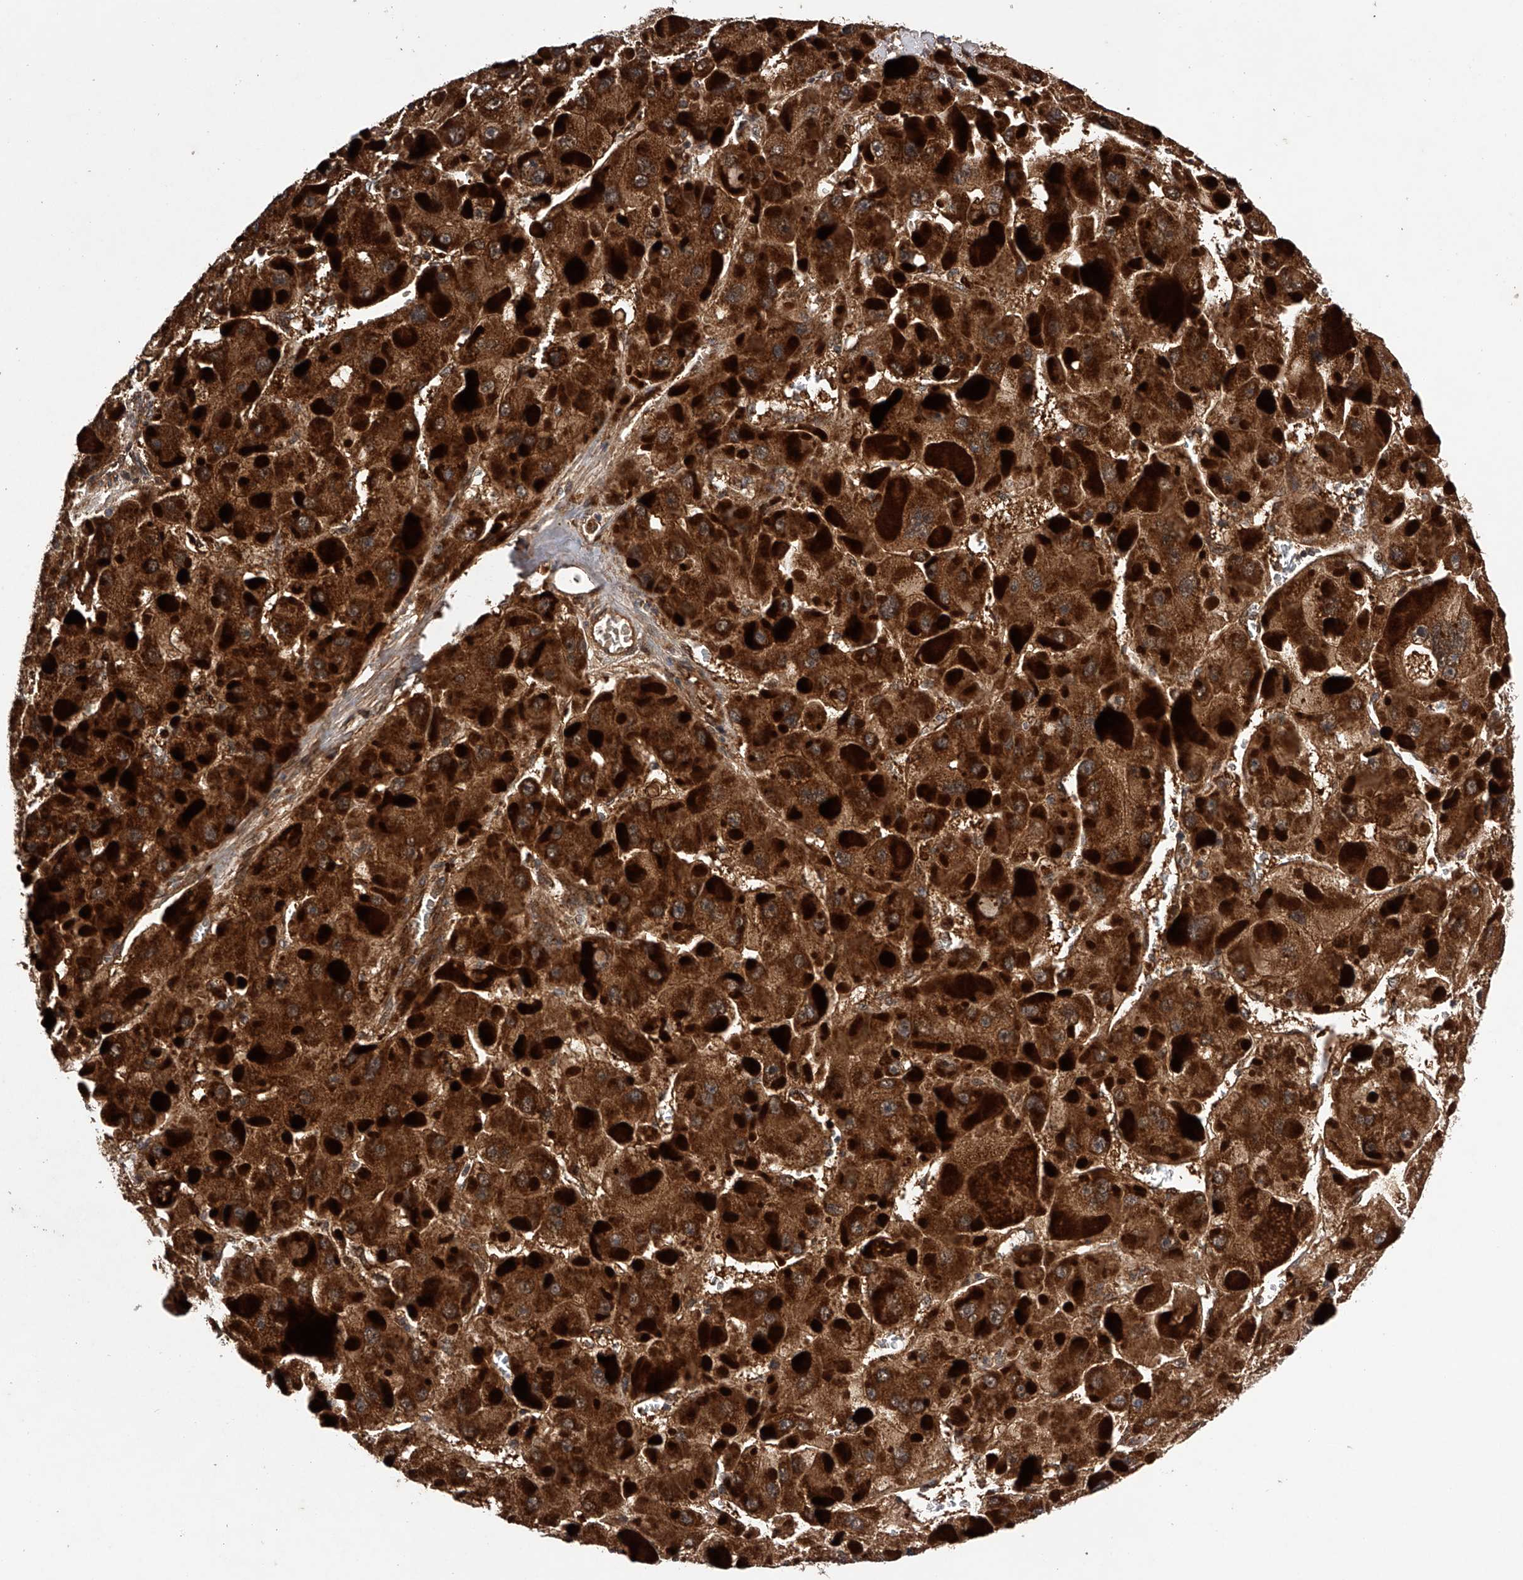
{"staining": {"intensity": "strong", "quantity": ">75%", "location": "cytoplasmic/membranous"}, "tissue": "liver cancer", "cell_type": "Tumor cells", "image_type": "cancer", "snomed": [{"axis": "morphology", "description": "Carcinoma, Hepatocellular, NOS"}, {"axis": "topography", "description": "Liver"}], "caption": "Immunohistochemical staining of human liver cancer (hepatocellular carcinoma) demonstrates high levels of strong cytoplasmic/membranous protein staining in approximately >75% of tumor cells.", "gene": "MAP3K11", "patient": {"sex": "female", "age": 73}}